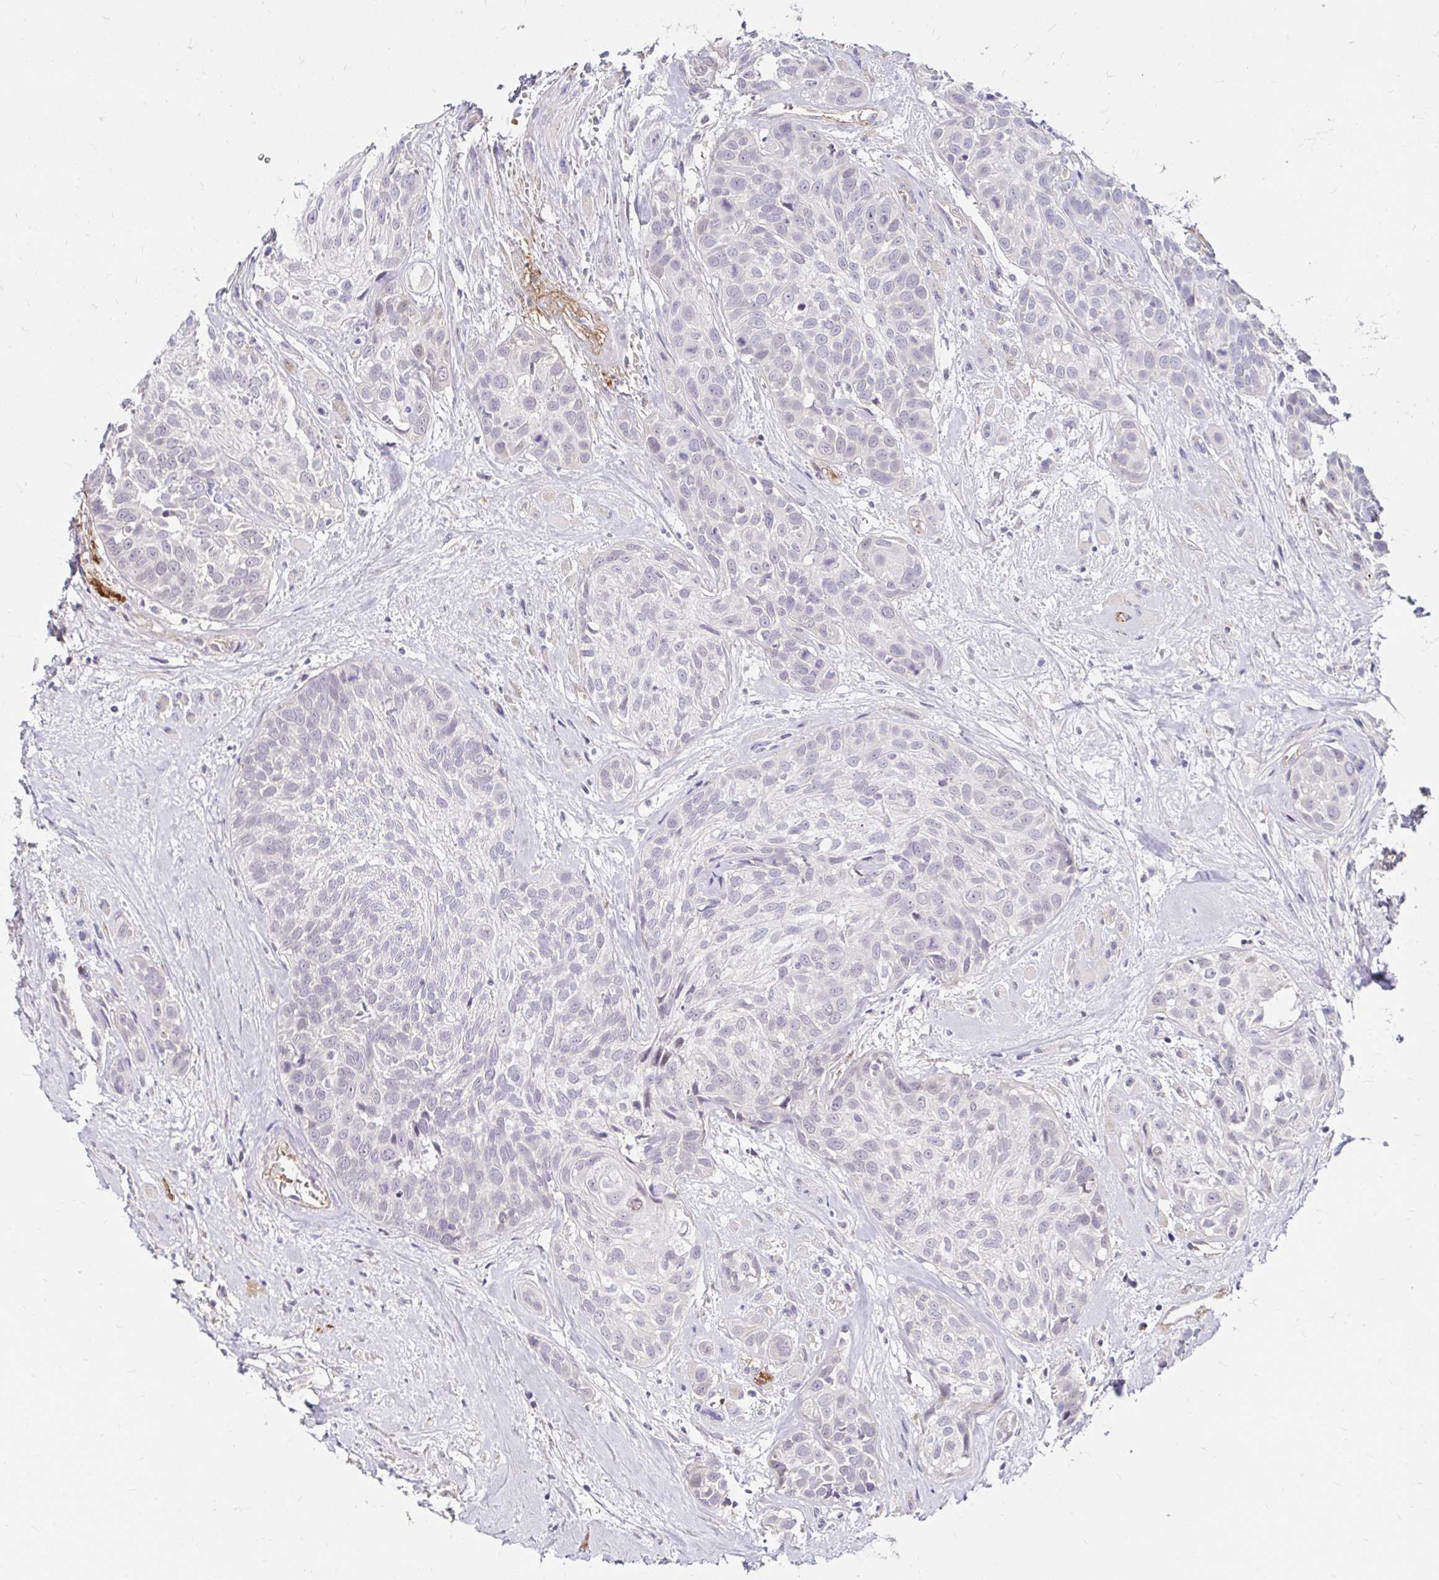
{"staining": {"intensity": "negative", "quantity": "none", "location": "none"}, "tissue": "head and neck cancer", "cell_type": "Tumor cells", "image_type": "cancer", "snomed": [{"axis": "morphology", "description": "Squamous cell carcinoma, NOS"}, {"axis": "topography", "description": "Head-Neck"}], "caption": "Micrograph shows no protein staining in tumor cells of squamous cell carcinoma (head and neck) tissue.", "gene": "GUCY1A1", "patient": {"sex": "female", "age": 50}}